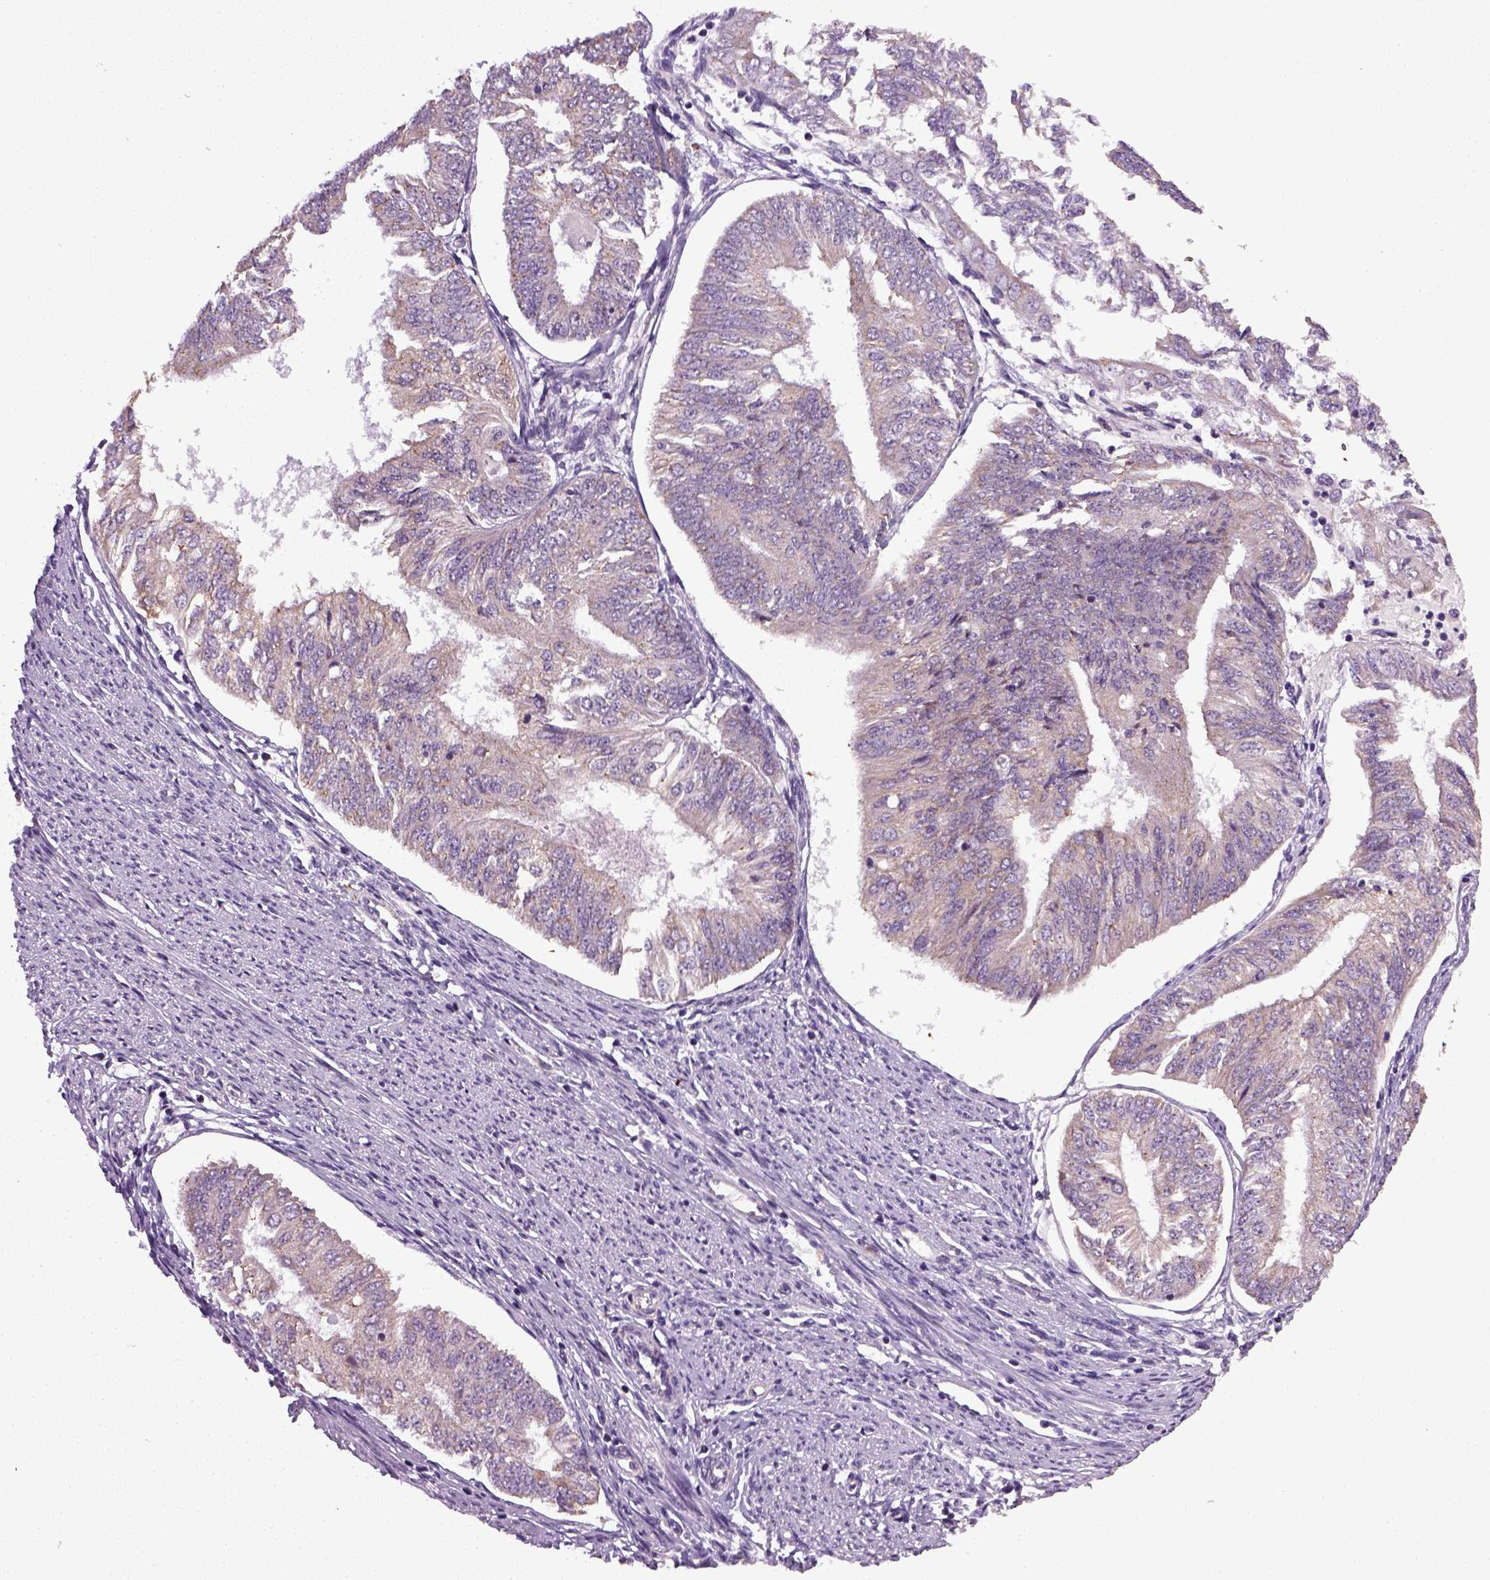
{"staining": {"intensity": "negative", "quantity": "none", "location": "none"}, "tissue": "endometrial cancer", "cell_type": "Tumor cells", "image_type": "cancer", "snomed": [{"axis": "morphology", "description": "Adenocarcinoma, NOS"}, {"axis": "topography", "description": "Endometrium"}], "caption": "High magnification brightfield microscopy of endometrial cancer (adenocarcinoma) stained with DAB (3,3'-diaminobenzidine) (brown) and counterstained with hematoxylin (blue): tumor cells show no significant positivity. (Stains: DAB (3,3'-diaminobenzidine) immunohistochemistry (IHC) with hematoxylin counter stain, Microscopy: brightfield microscopy at high magnification).", "gene": "TPRG1", "patient": {"sex": "female", "age": 58}}